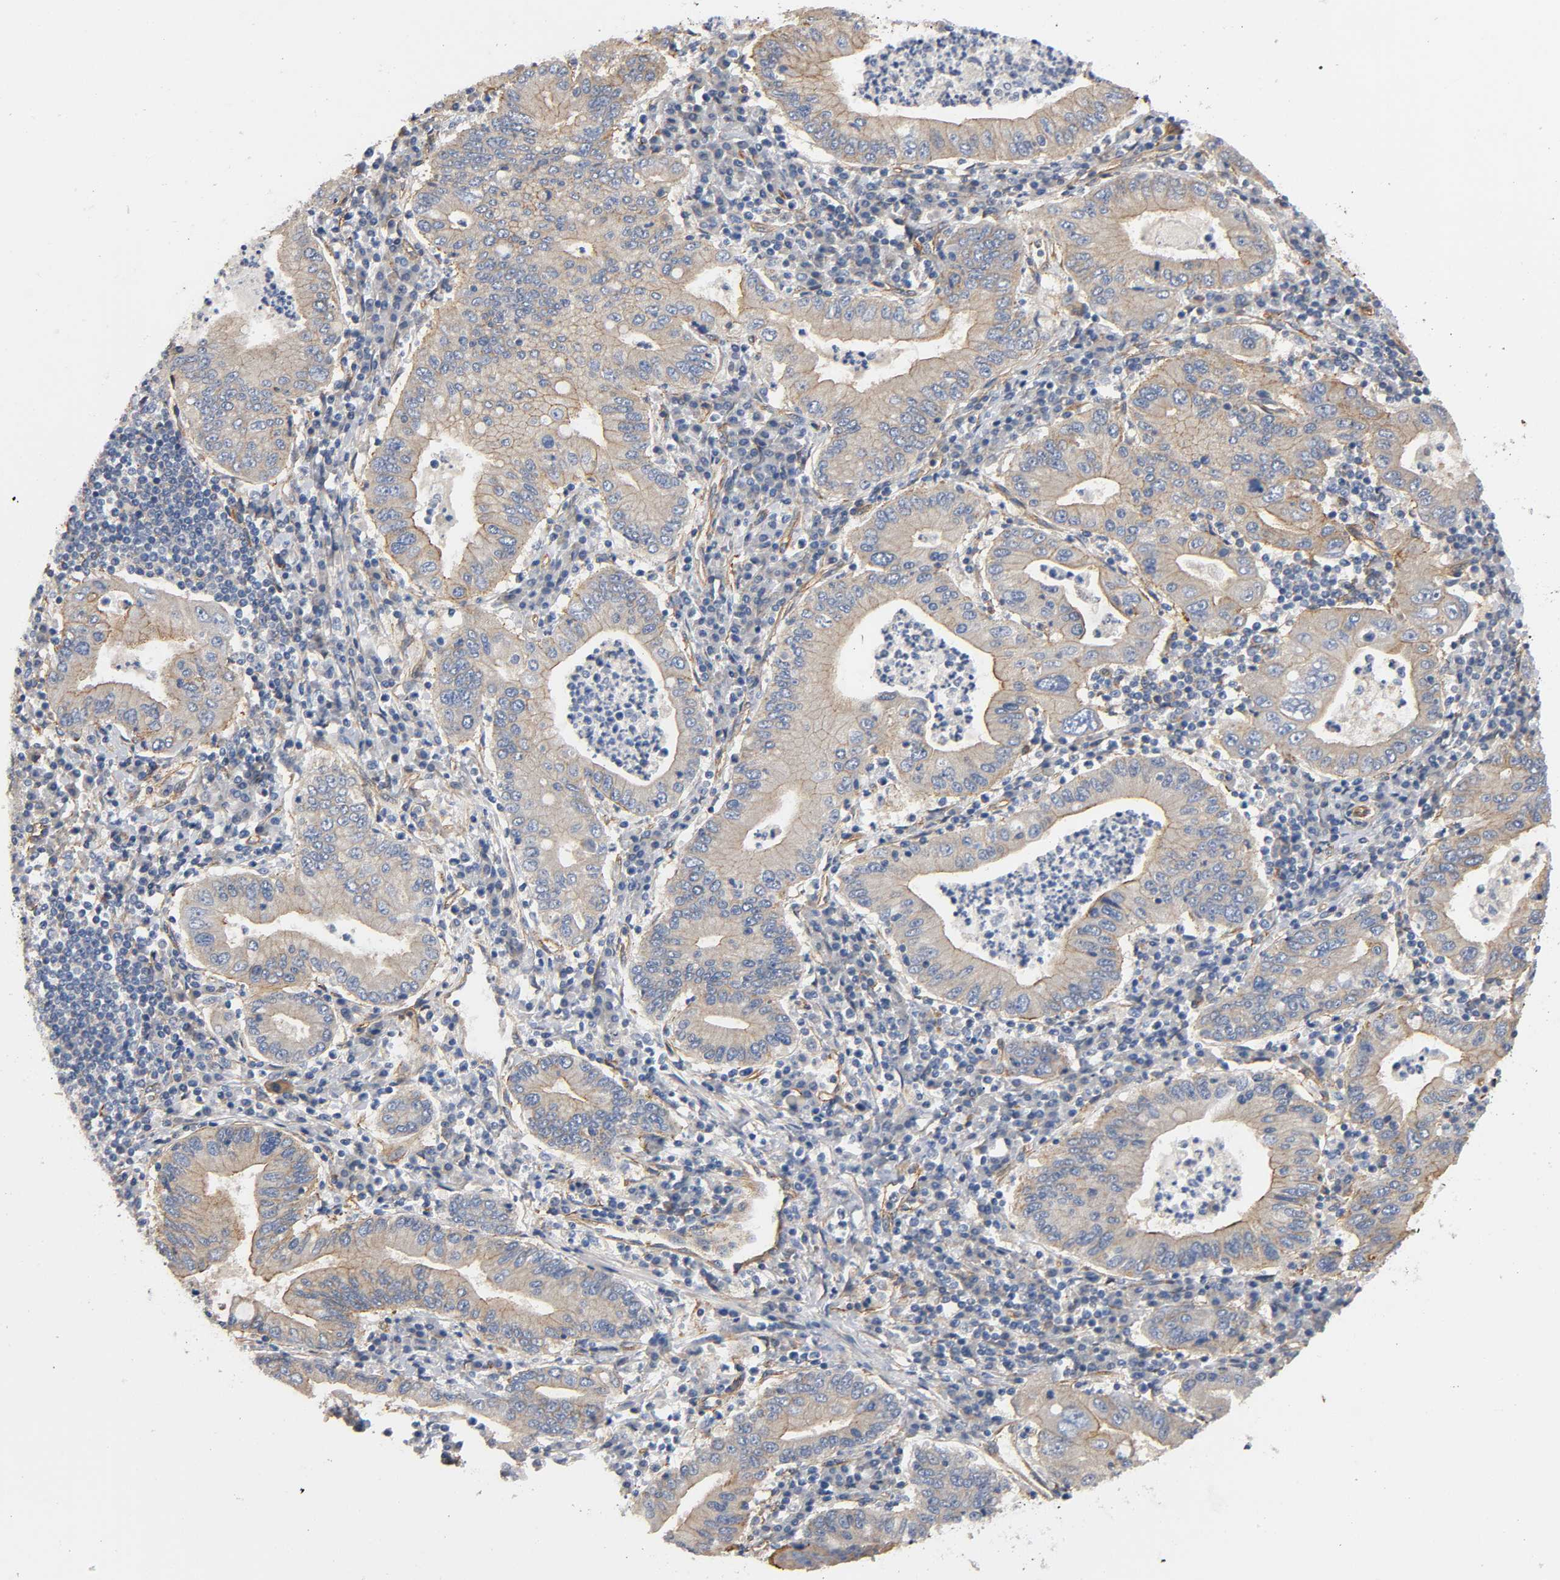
{"staining": {"intensity": "weak", "quantity": "<25%", "location": "cytoplasmic/membranous"}, "tissue": "stomach cancer", "cell_type": "Tumor cells", "image_type": "cancer", "snomed": [{"axis": "morphology", "description": "Normal tissue, NOS"}, {"axis": "morphology", "description": "Adenocarcinoma, NOS"}, {"axis": "topography", "description": "Esophagus"}, {"axis": "topography", "description": "Stomach, upper"}, {"axis": "topography", "description": "Peripheral nerve tissue"}], "caption": "Immunohistochemistry (IHC) of human stomach cancer displays no positivity in tumor cells.", "gene": "MARS1", "patient": {"sex": "male", "age": 62}}